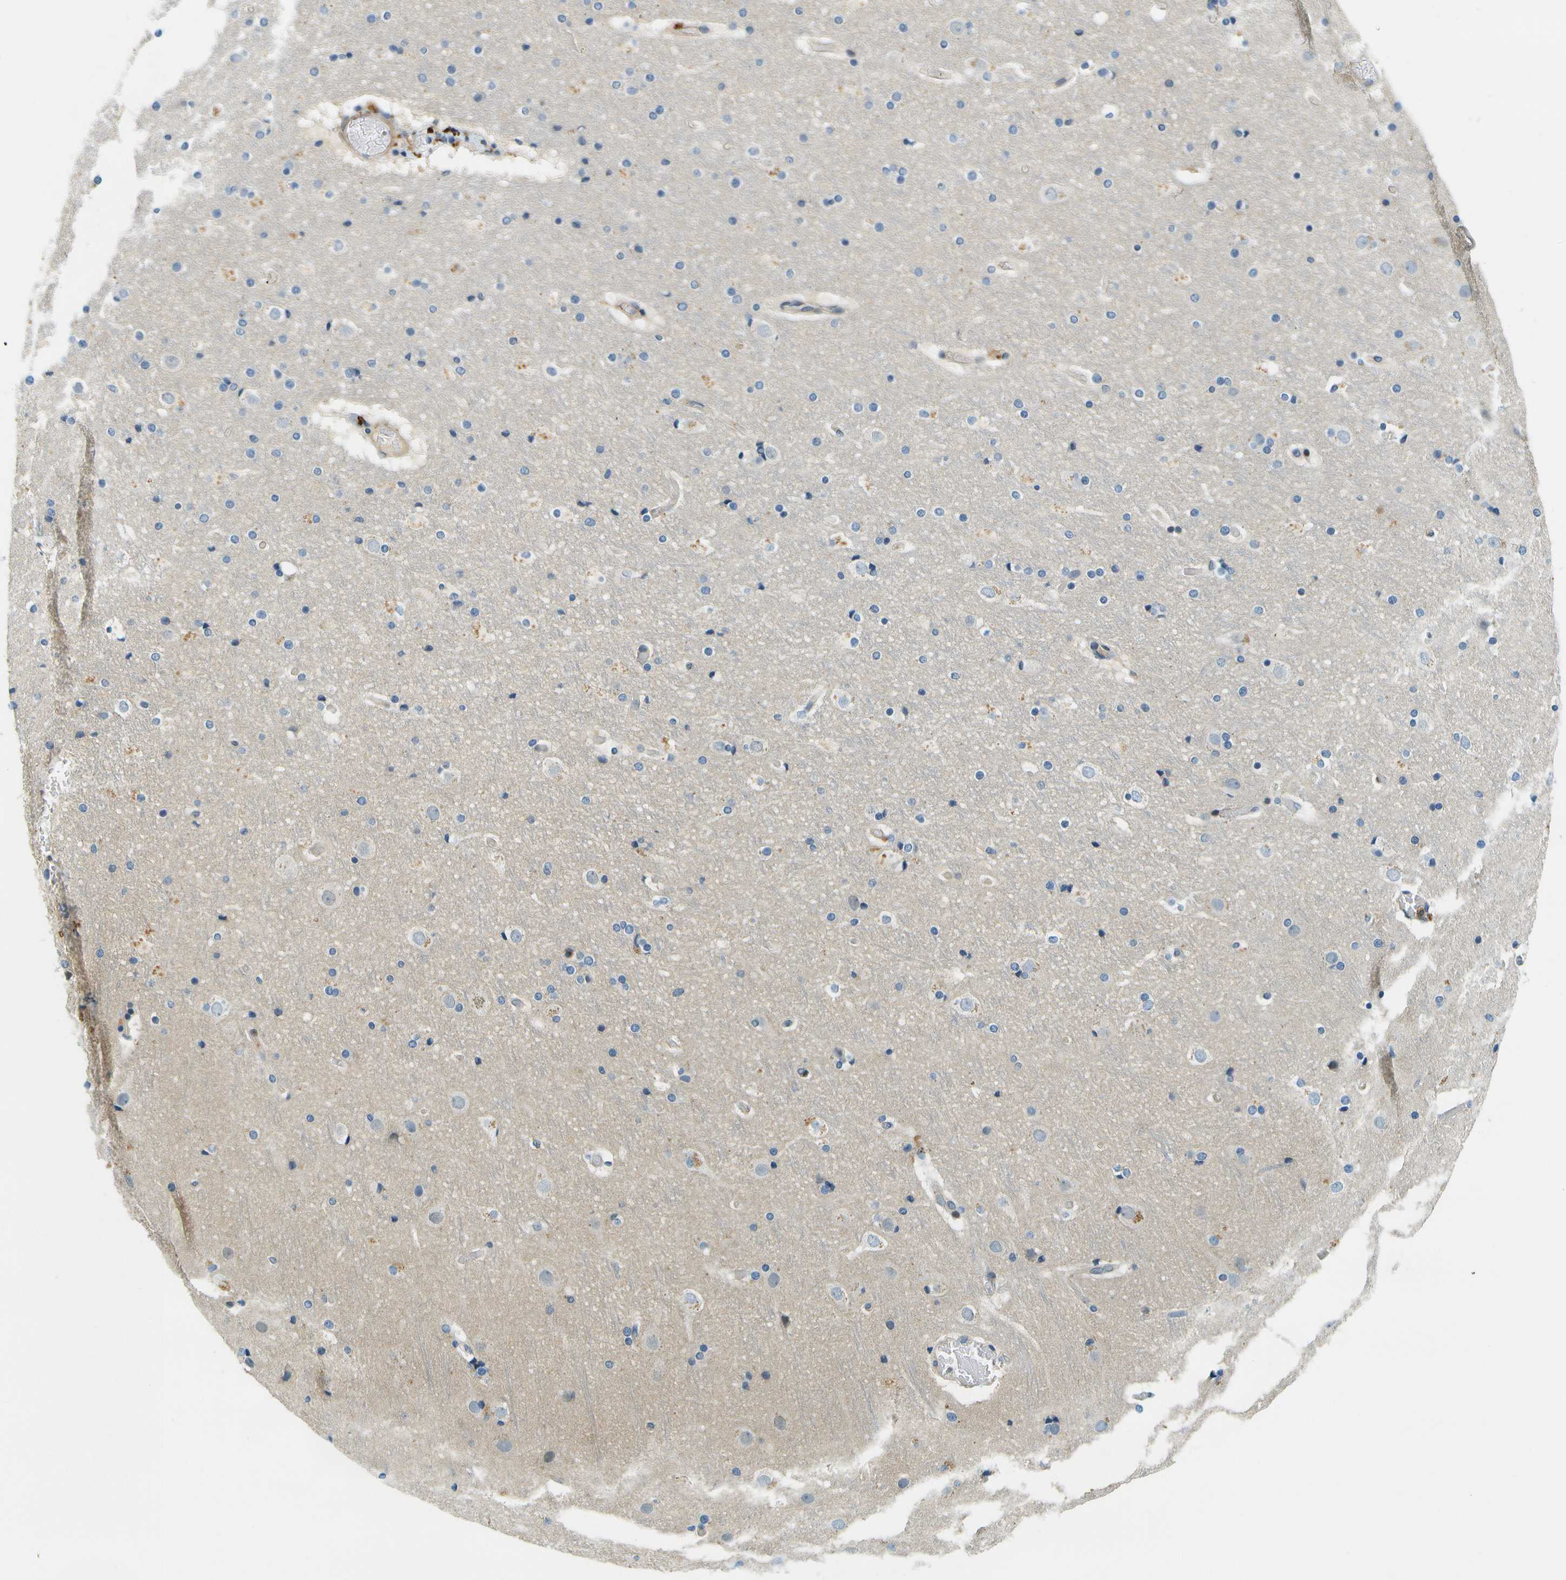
{"staining": {"intensity": "weak", "quantity": "25%-75%", "location": "cytoplasmic/membranous"}, "tissue": "cerebral cortex", "cell_type": "Endothelial cells", "image_type": "normal", "snomed": [{"axis": "morphology", "description": "Normal tissue, NOS"}, {"axis": "topography", "description": "Cerebral cortex"}], "caption": "A photomicrograph of cerebral cortex stained for a protein reveals weak cytoplasmic/membranous brown staining in endothelial cells.", "gene": "RASGRP2", "patient": {"sex": "male", "age": 57}}